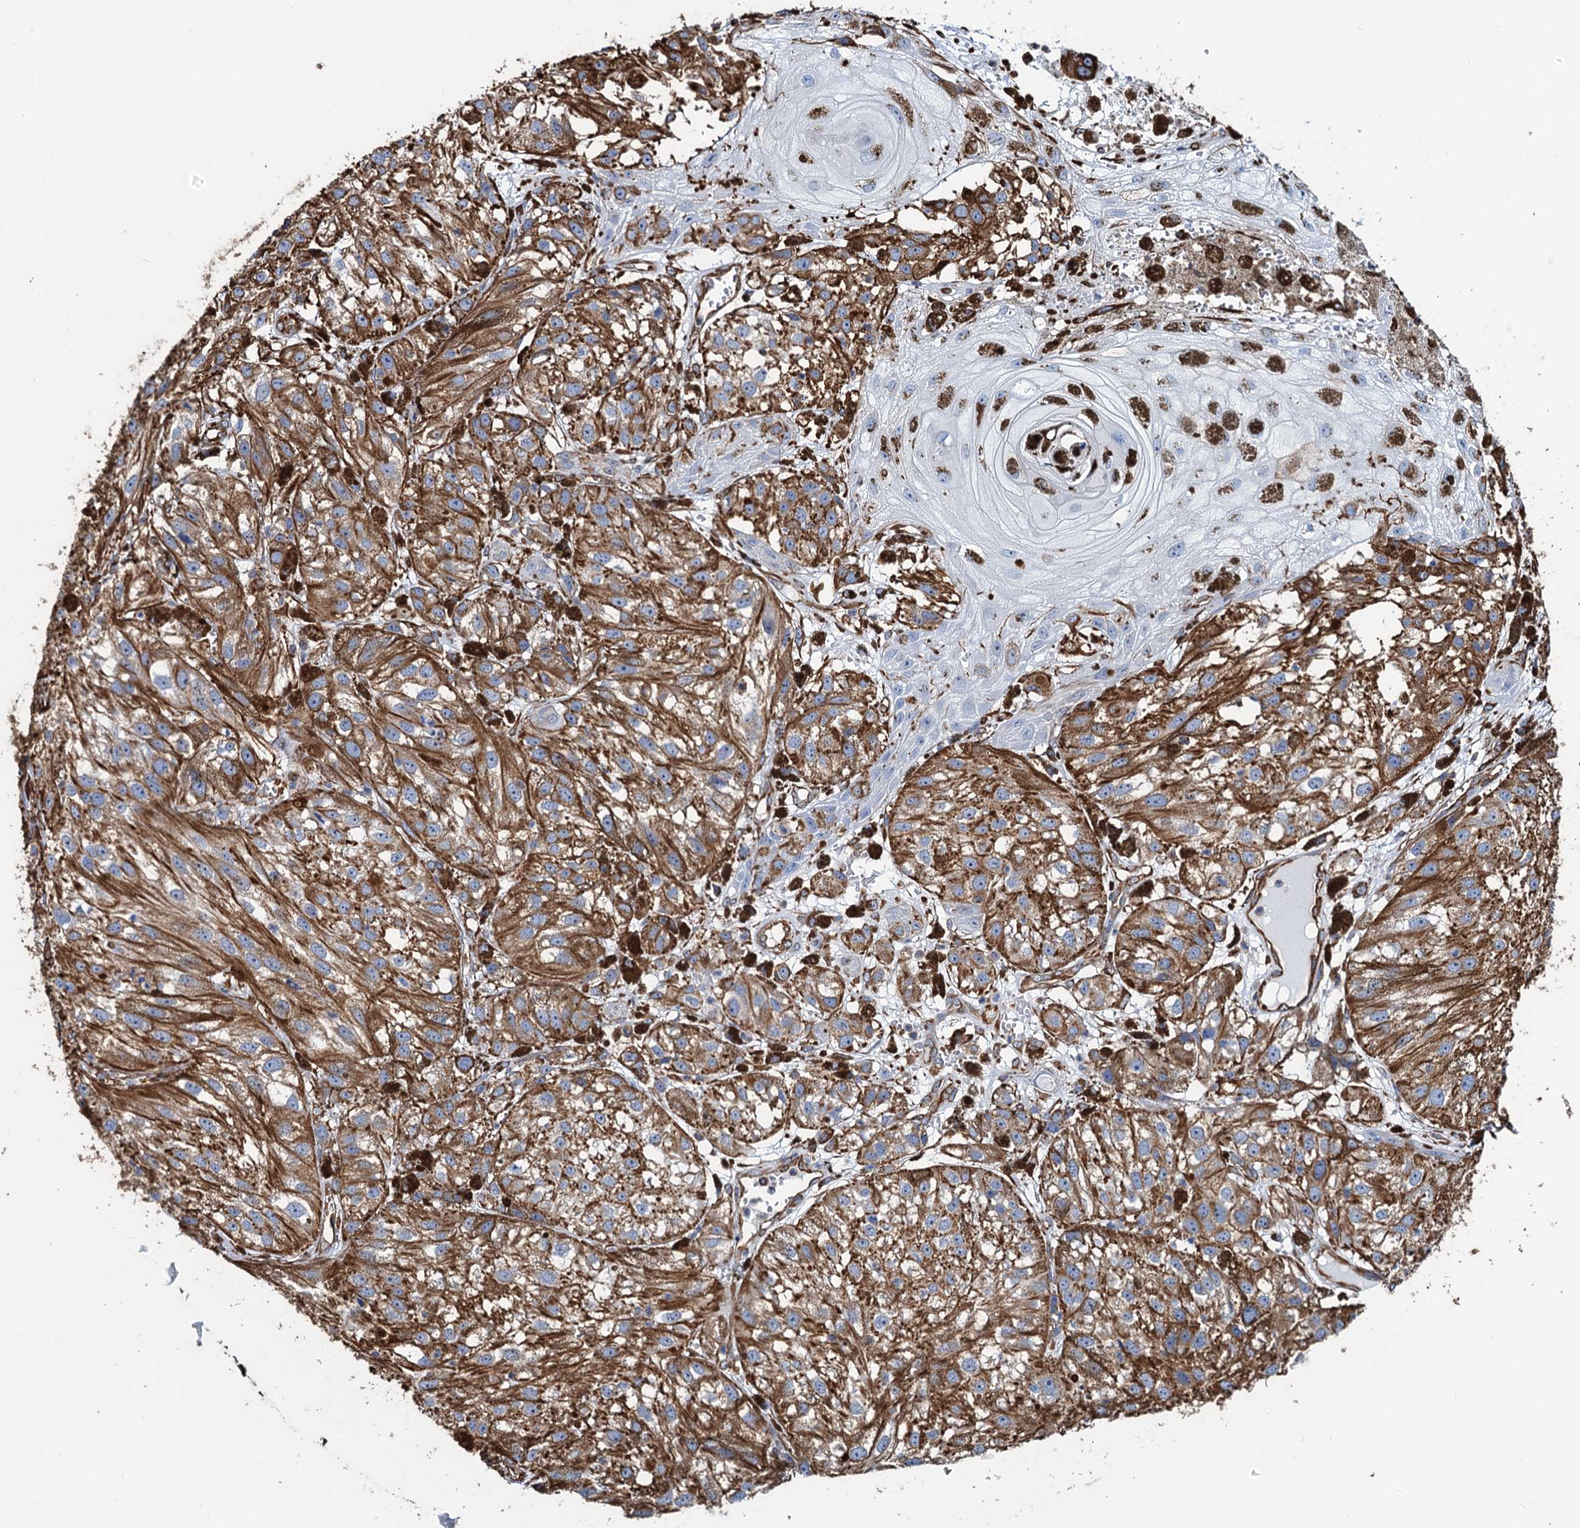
{"staining": {"intensity": "moderate", "quantity": ">75%", "location": "cytoplasmic/membranous"}, "tissue": "melanoma", "cell_type": "Tumor cells", "image_type": "cancer", "snomed": [{"axis": "morphology", "description": "Malignant melanoma, NOS"}, {"axis": "topography", "description": "Skin"}], "caption": "Protein positivity by IHC displays moderate cytoplasmic/membranous positivity in about >75% of tumor cells in malignant melanoma.", "gene": "PGM2", "patient": {"sex": "male", "age": 88}}